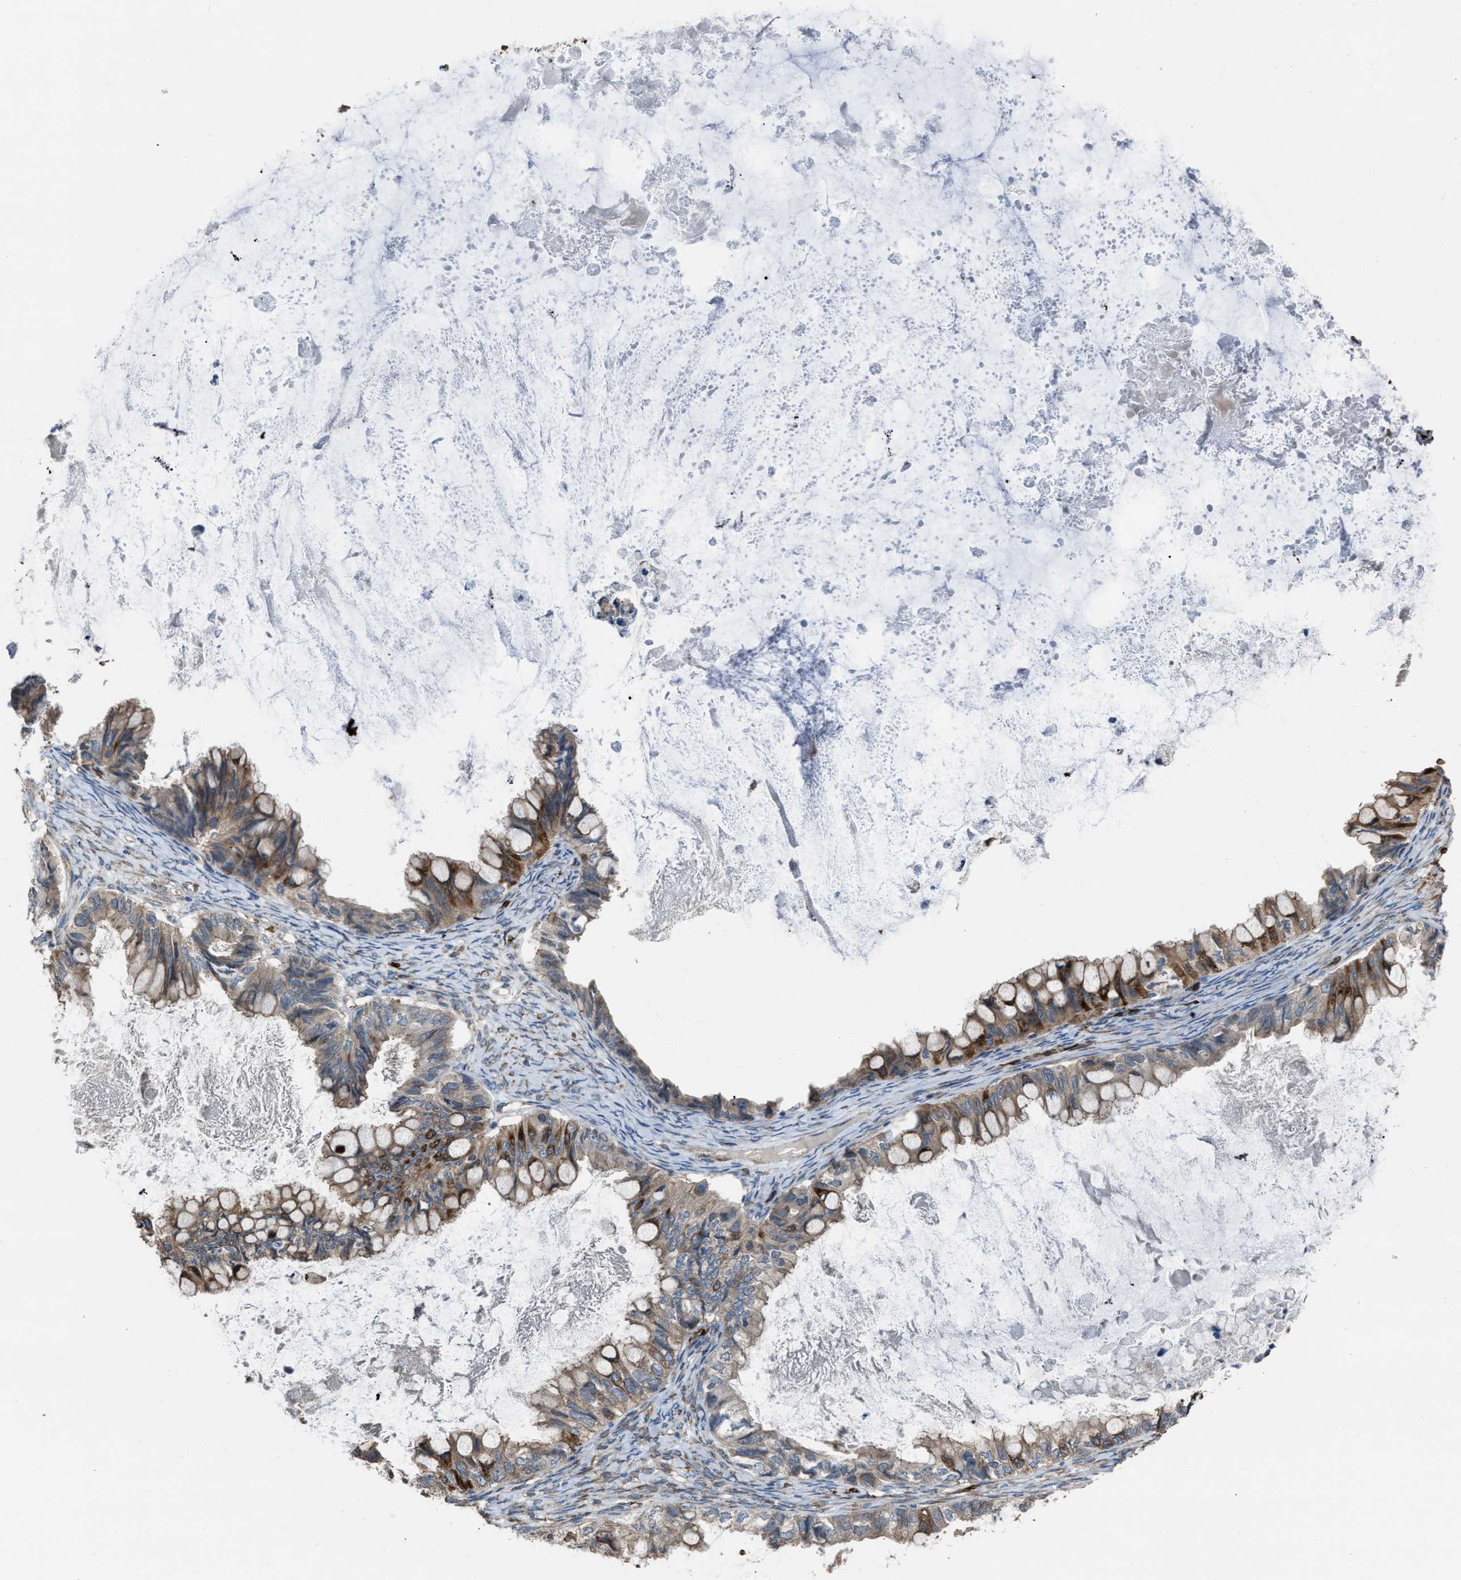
{"staining": {"intensity": "moderate", "quantity": ">75%", "location": "cytoplasmic/membranous"}, "tissue": "ovarian cancer", "cell_type": "Tumor cells", "image_type": "cancer", "snomed": [{"axis": "morphology", "description": "Cystadenocarcinoma, mucinous, NOS"}, {"axis": "topography", "description": "Ovary"}], "caption": "Ovarian cancer (mucinous cystadenocarcinoma) stained for a protein (brown) displays moderate cytoplasmic/membranous positive expression in approximately >75% of tumor cells.", "gene": "SELENOM", "patient": {"sex": "female", "age": 80}}